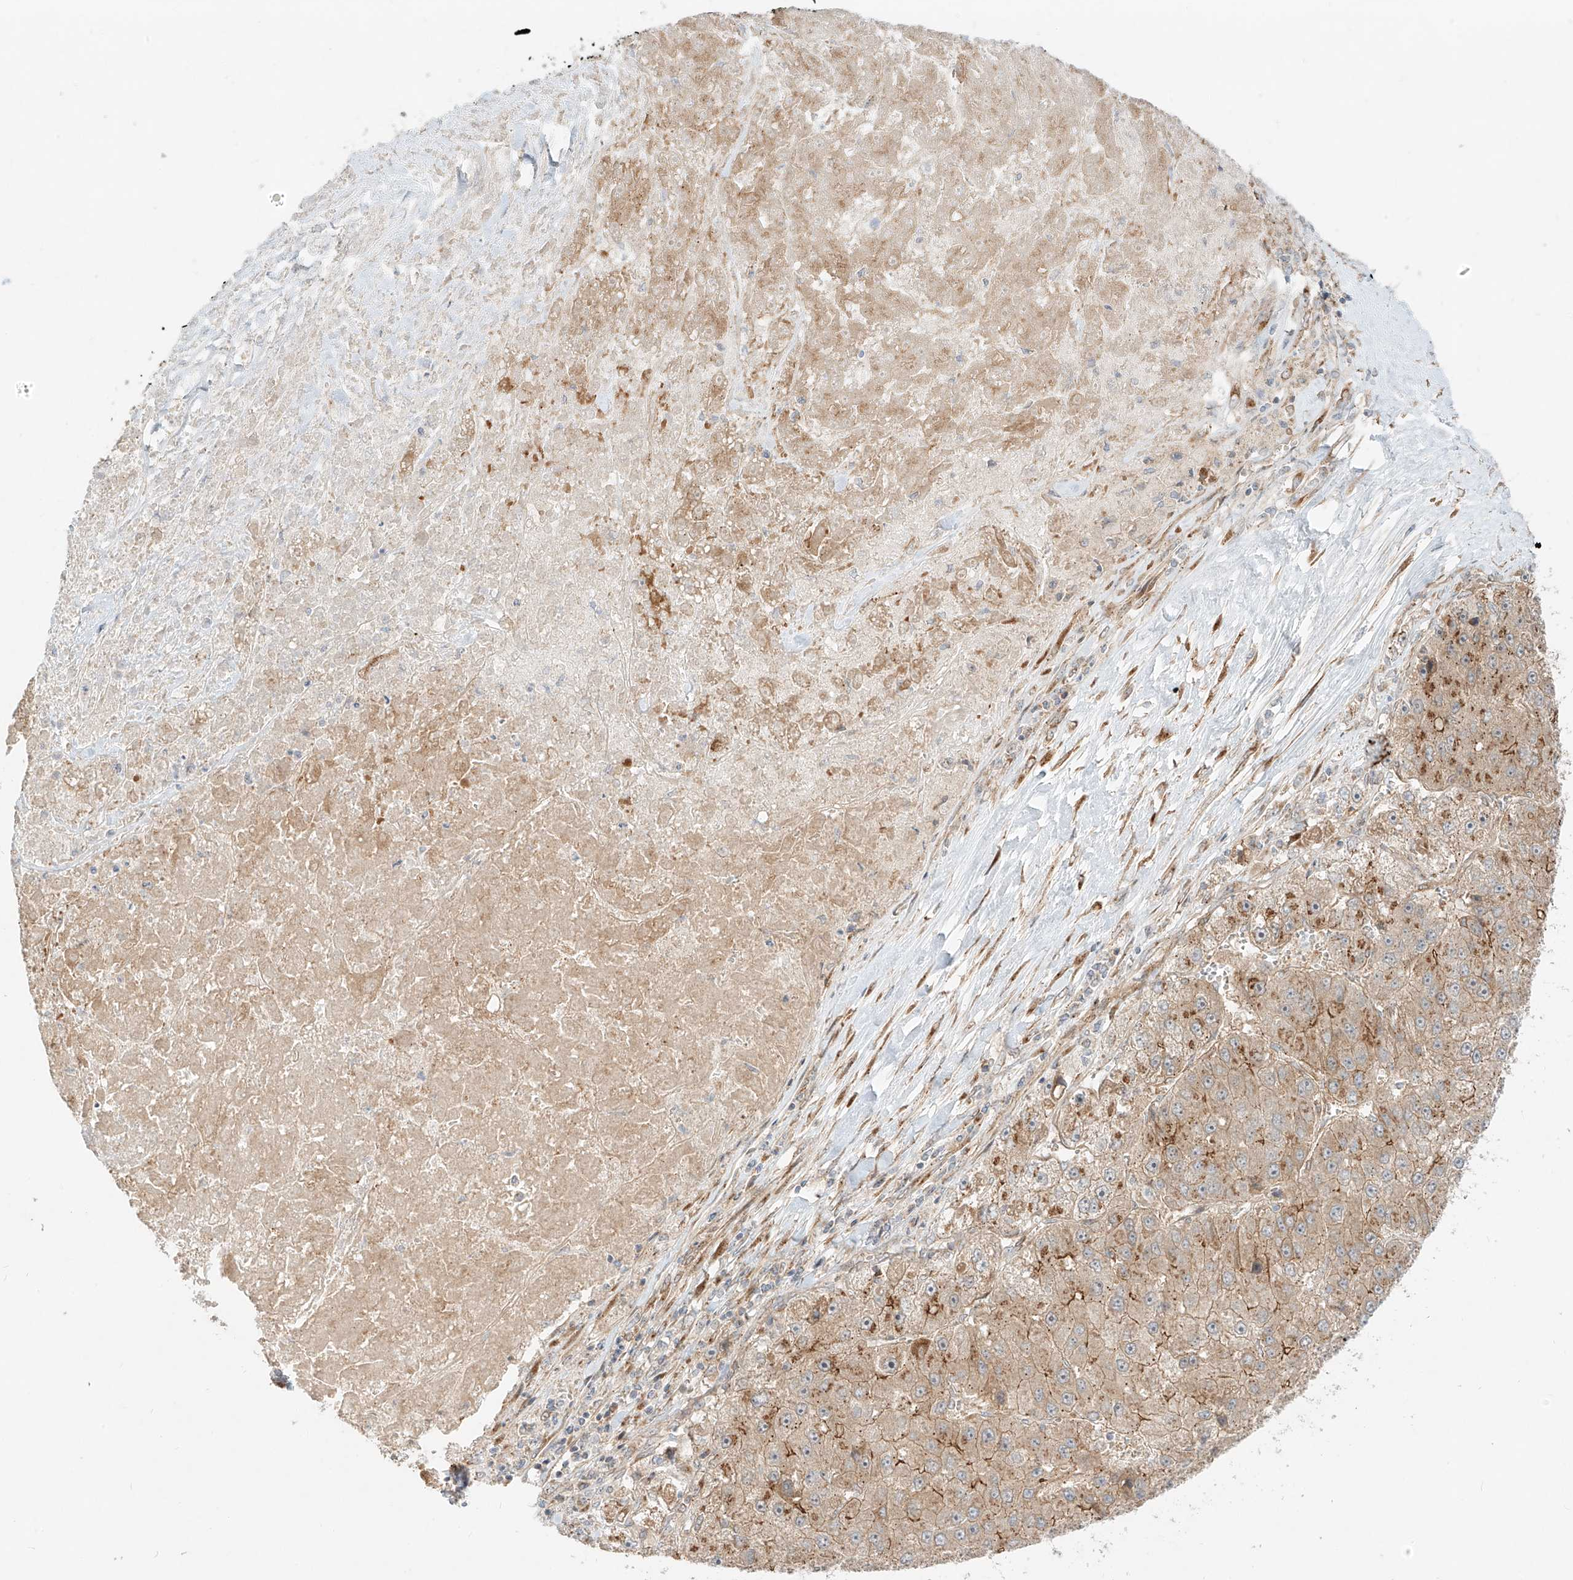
{"staining": {"intensity": "moderate", "quantity": "25%-75%", "location": "cytoplasmic/membranous"}, "tissue": "liver cancer", "cell_type": "Tumor cells", "image_type": "cancer", "snomed": [{"axis": "morphology", "description": "Carcinoma, Hepatocellular, NOS"}, {"axis": "topography", "description": "Liver"}], "caption": "The image reveals a brown stain indicating the presence of a protein in the cytoplasmic/membranous of tumor cells in liver hepatocellular carcinoma.", "gene": "ZNF287", "patient": {"sex": "female", "age": 73}}